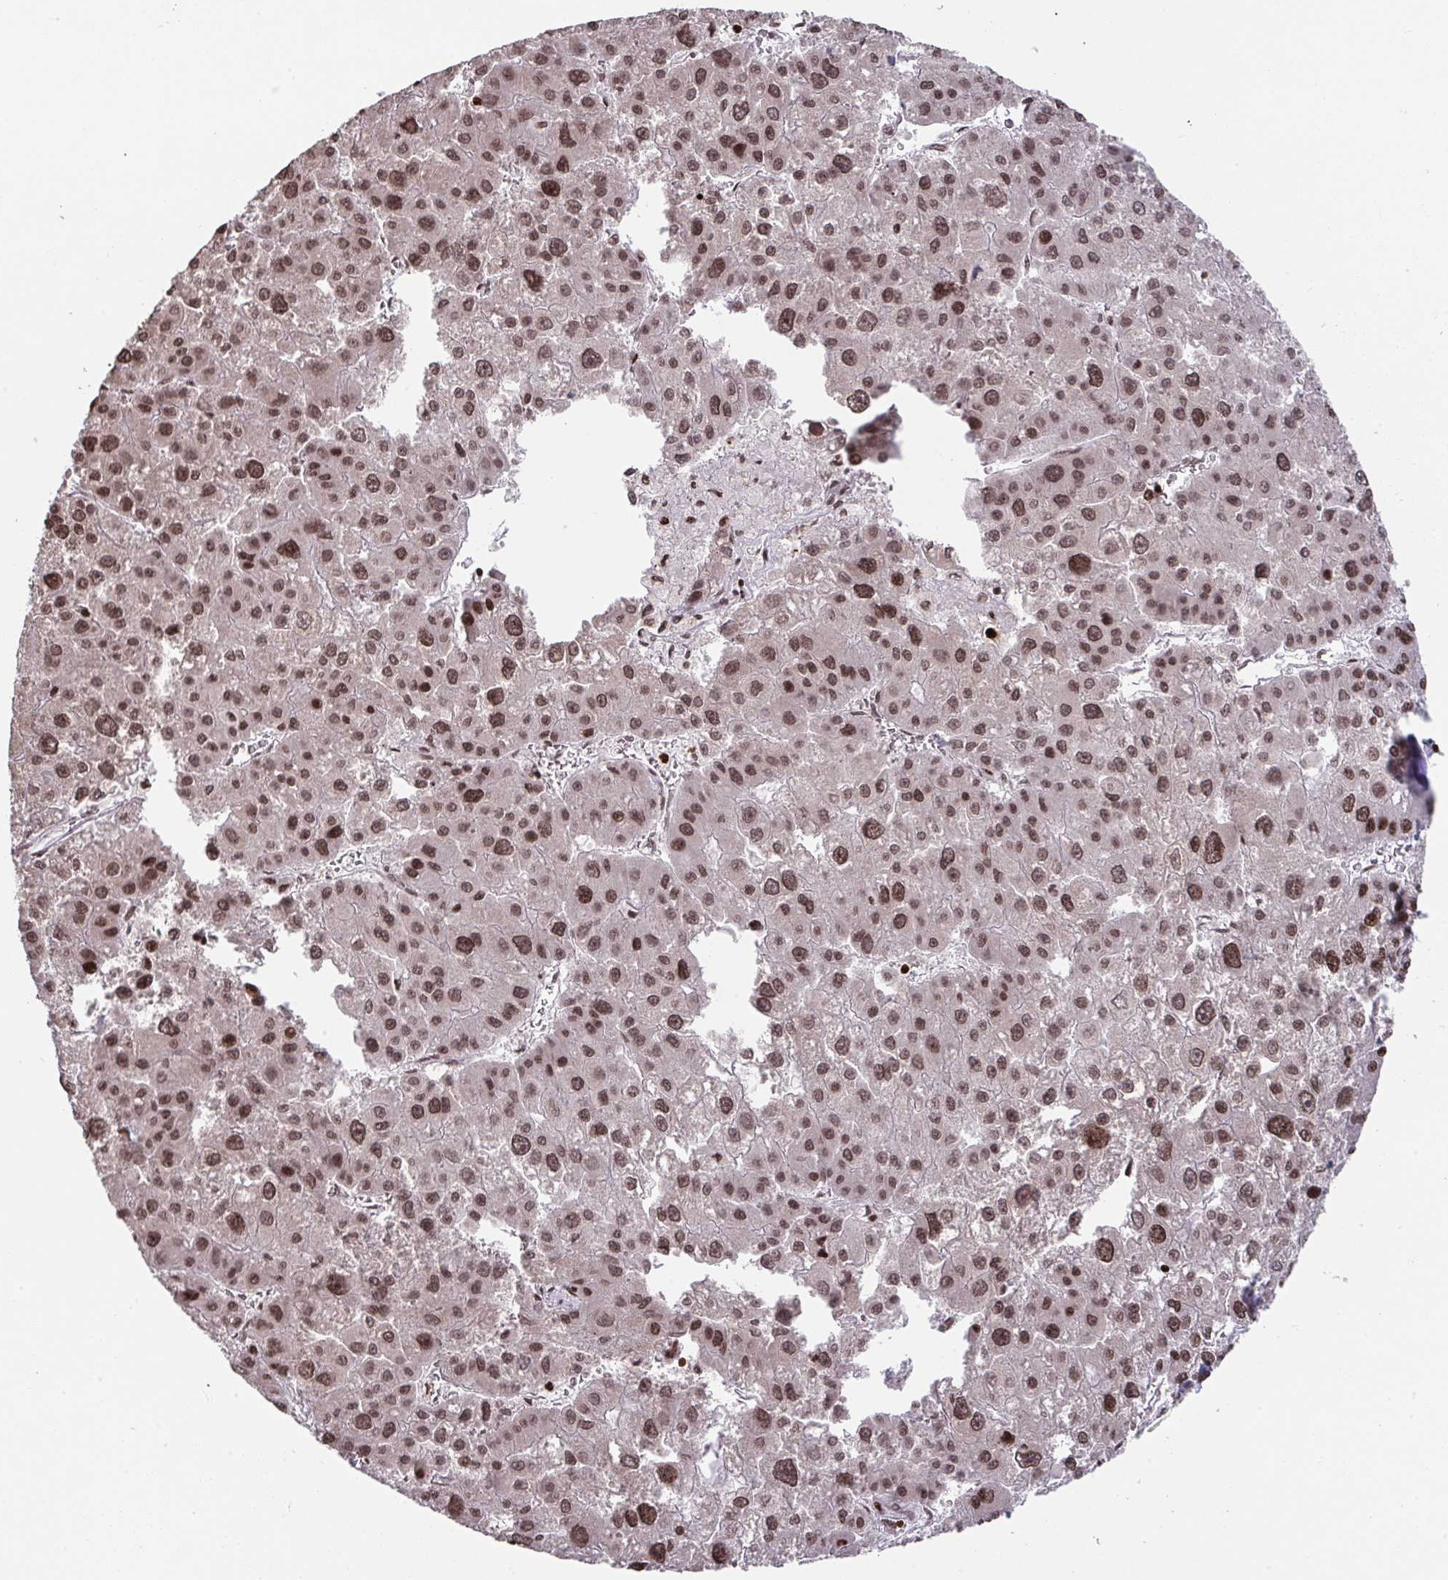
{"staining": {"intensity": "moderate", "quantity": ">75%", "location": "nuclear"}, "tissue": "liver cancer", "cell_type": "Tumor cells", "image_type": "cancer", "snomed": [{"axis": "morphology", "description": "Carcinoma, Hepatocellular, NOS"}, {"axis": "topography", "description": "Liver"}], "caption": "Immunohistochemical staining of human liver cancer exhibits medium levels of moderate nuclear protein staining in approximately >75% of tumor cells. The protein of interest is shown in brown color, while the nuclei are stained blue.", "gene": "NIP7", "patient": {"sex": "male", "age": 73}}